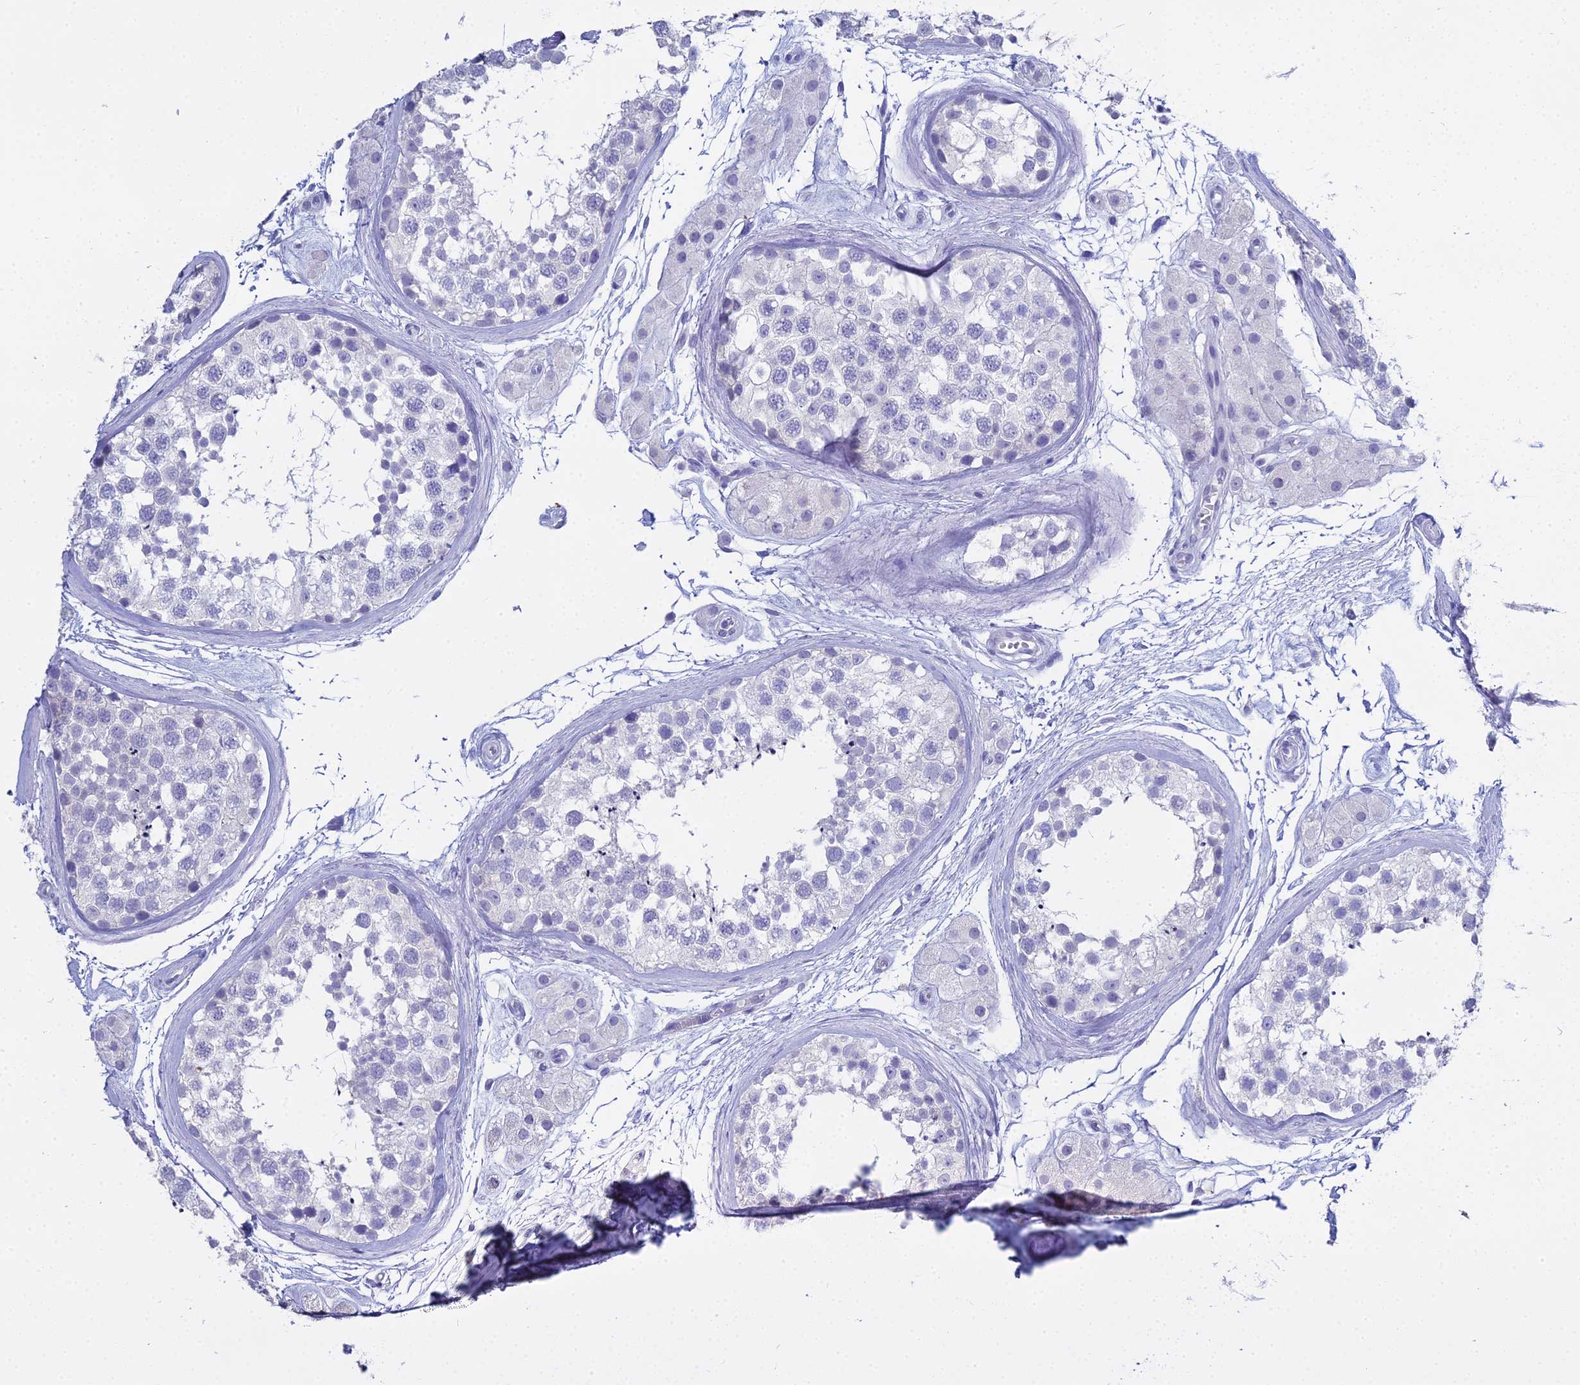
{"staining": {"intensity": "negative", "quantity": "none", "location": "none"}, "tissue": "testis", "cell_type": "Cells in seminiferous ducts", "image_type": "normal", "snomed": [{"axis": "morphology", "description": "Normal tissue, NOS"}, {"axis": "topography", "description": "Testis"}], "caption": "Histopathology image shows no significant protein expression in cells in seminiferous ducts of benign testis.", "gene": "S100A7", "patient": {"sex": "male", "age": 56}}